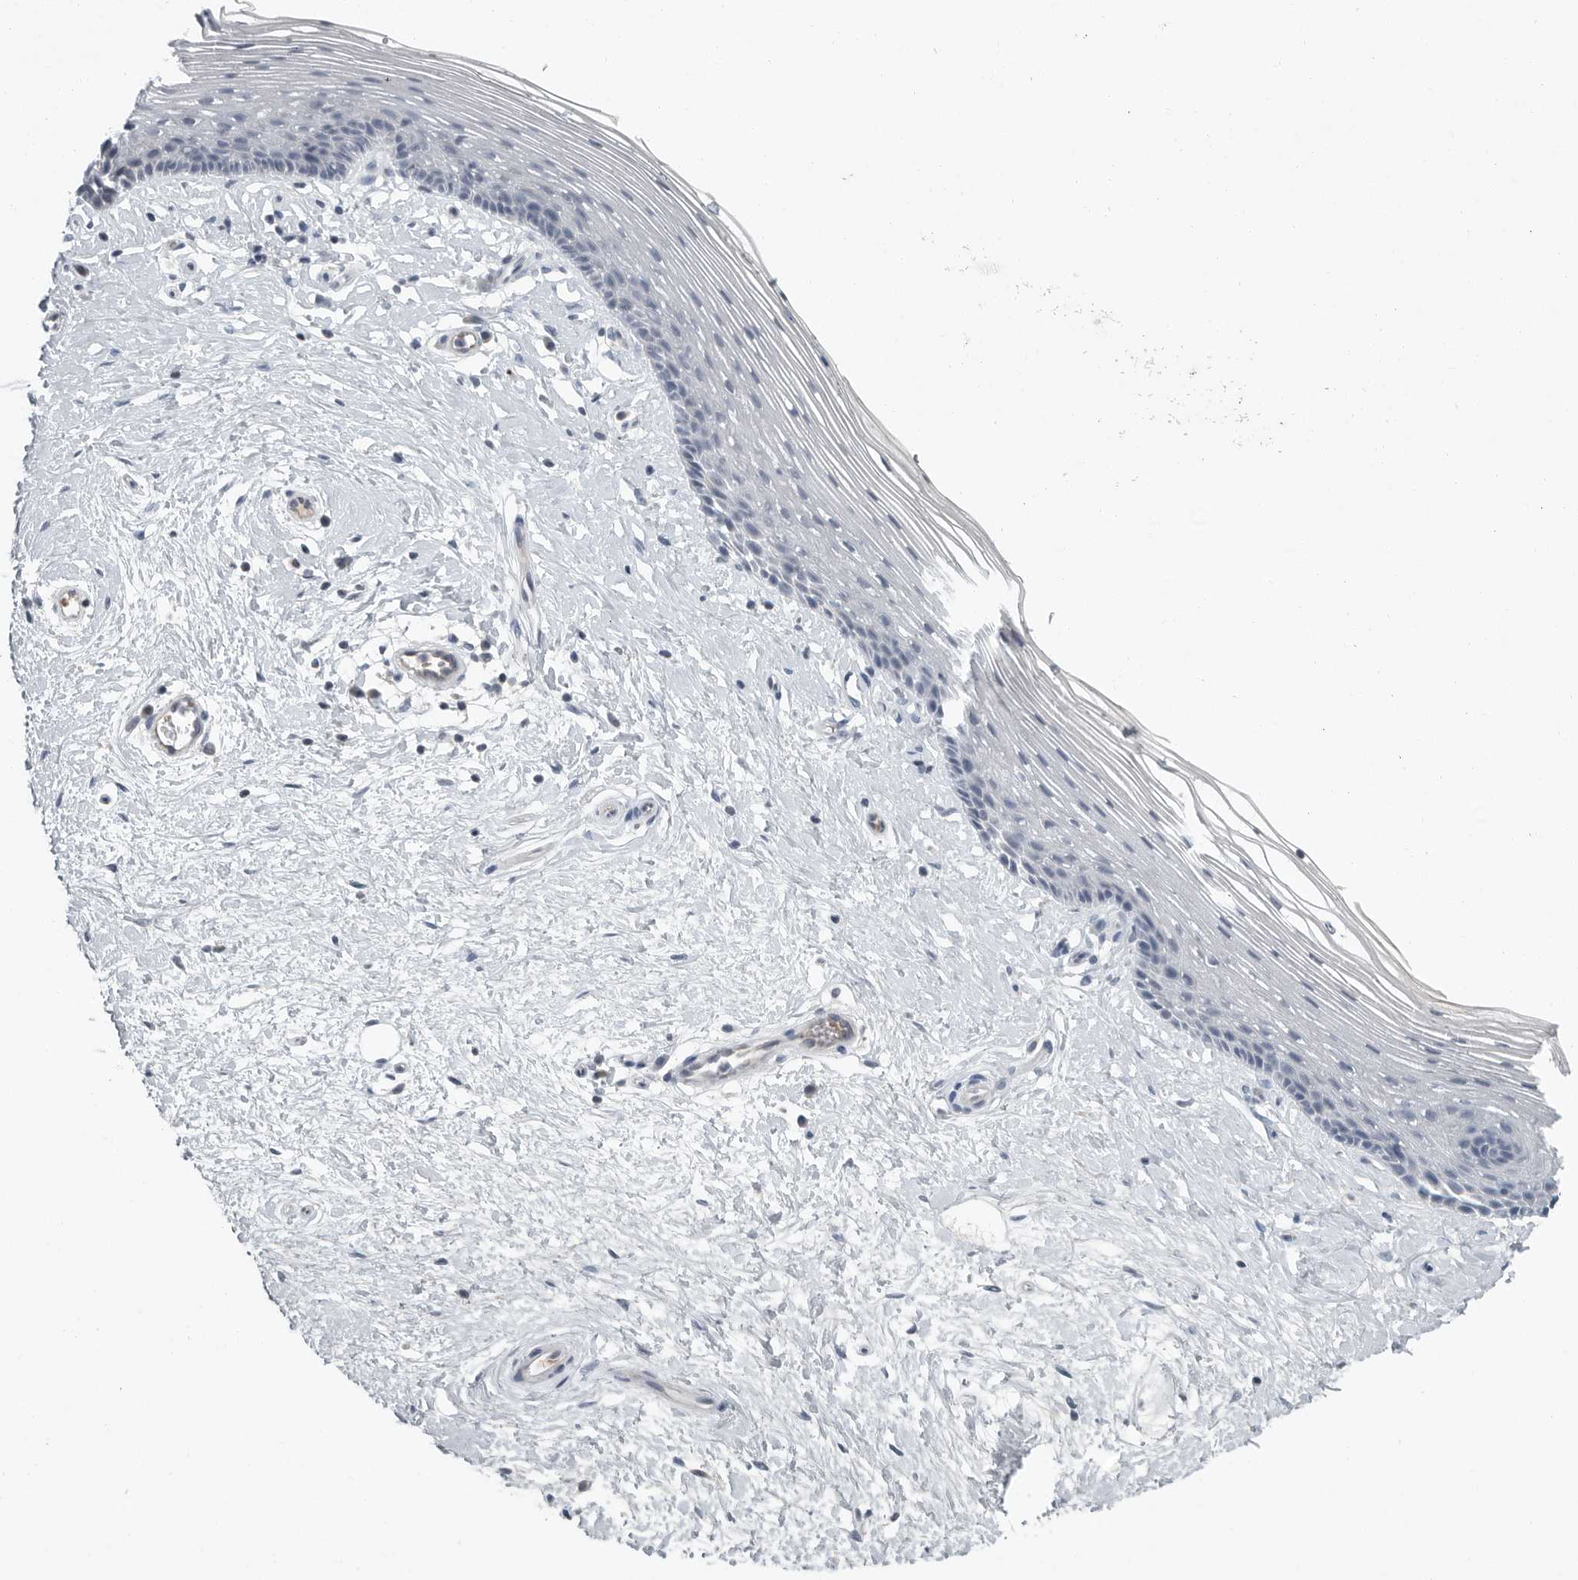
{"staining": {"intensity": "negative", "quantity": "none", "location": "none"}, "tissue": "vagina", "cell_type": "Squamous epithelial cells", "image_type": "normal", "snomed": [{"axis": "morphology", "description": "Normal tissue, NOS"}, {"axis": "topography", "description": "Vagina"}], "caption": "Immunohistochemistry image of normal vagina: vagina stained with DAB reveals no significant protein positivity in squamous epithelial cells. (Stains: DAB (3,3'-diaminobenzidine) immunohistochemistry with hematoxylin counter stain, Microscopy: brightfield microscopy at high magnification).", "gene": "MPP3", "patient": {"sex": "female", "age": 46}}